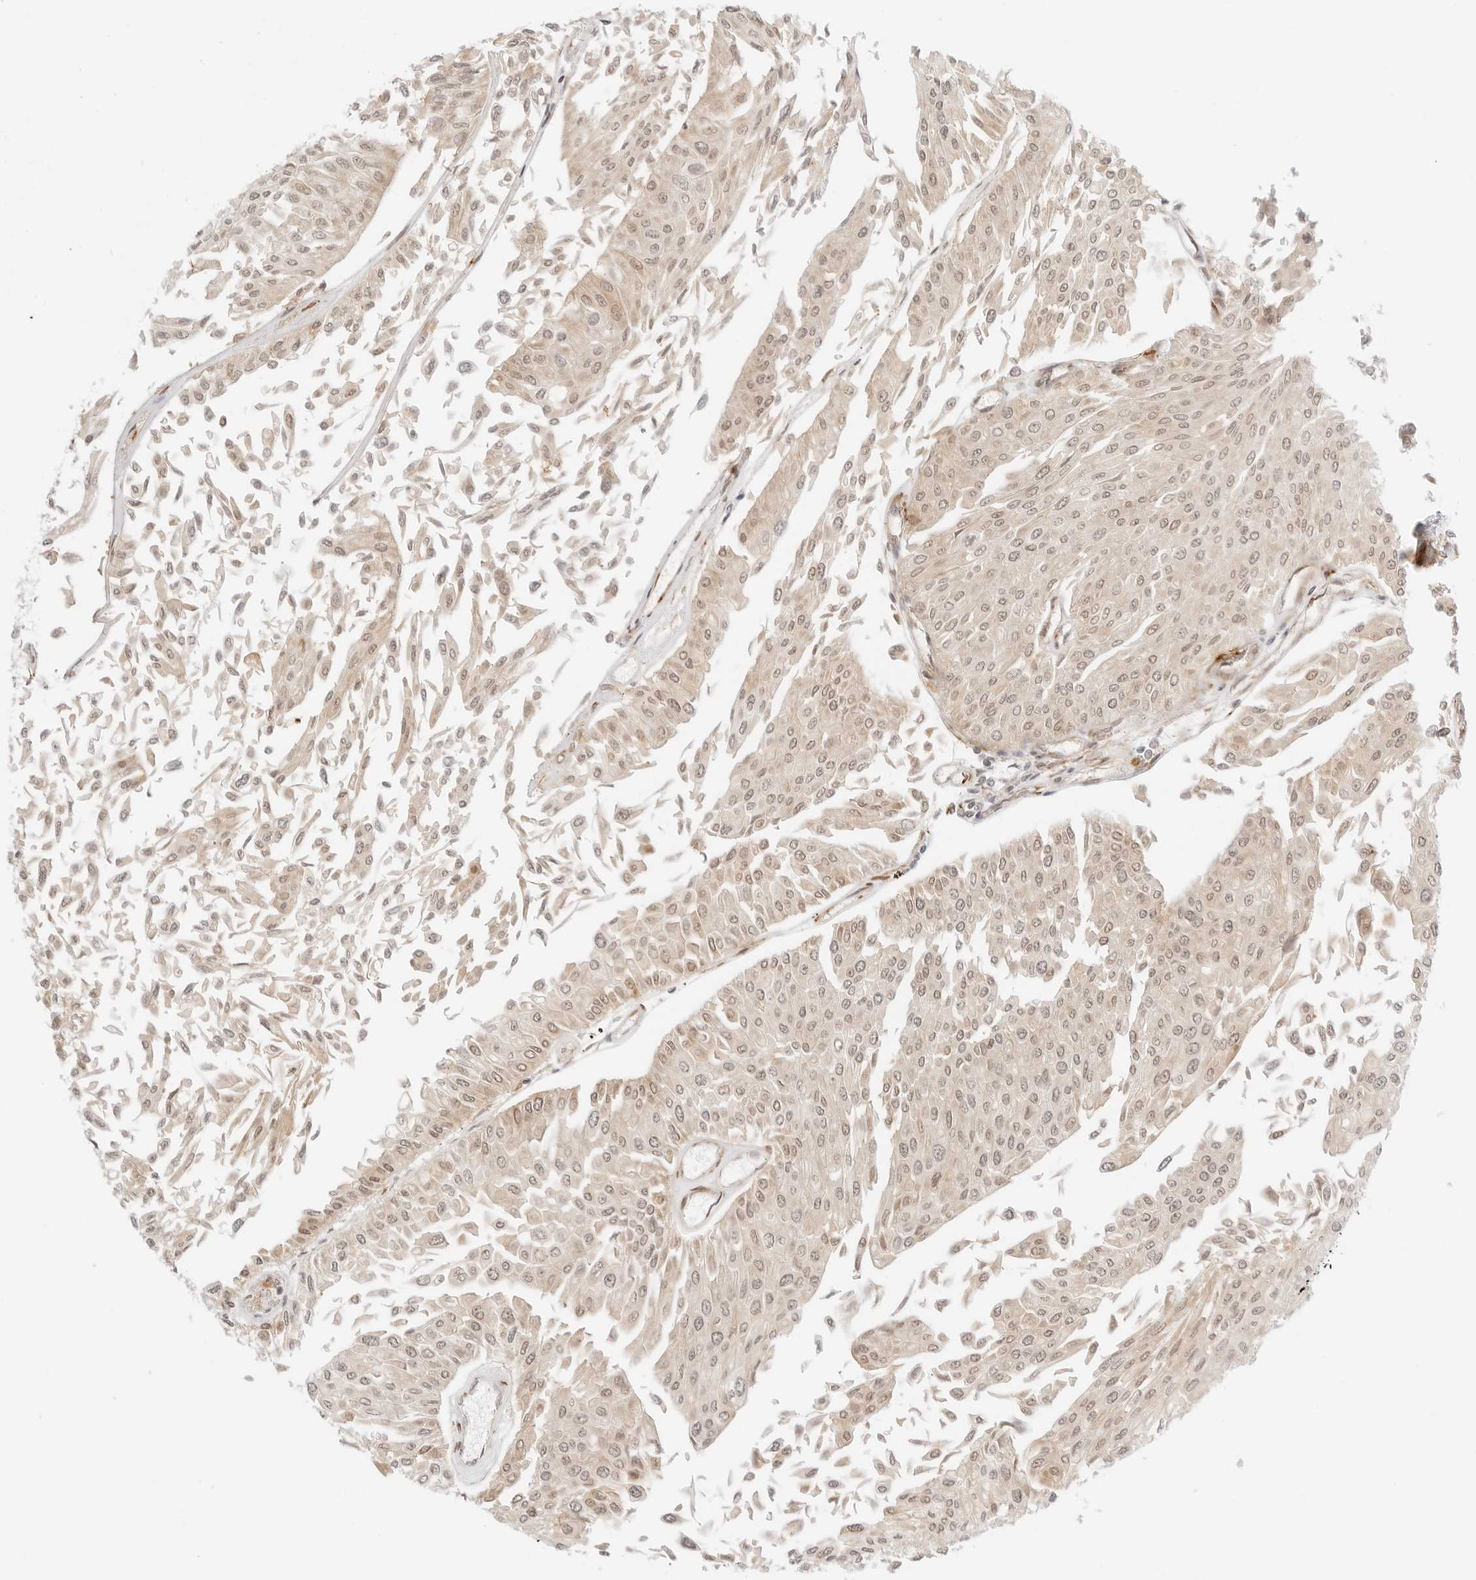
{"staining": {"intensity": "moderate", "quantity": ">75%", "location": "cytoplasmic/membranous,nuclear"}, "tissue": "urothelial cancer", "cell_type": "Tumor cells", "image_type": "cancer", "snomed": [{"axis": "morphology", "description": "Urothelial carcinoma, Low grade"}, {"axis": "topography", "description": "Urinary bladder"}], "caption": "This photomicrograph demonstrates immunohistochemistry (IHC) staining of urothelial carcinoma (low-grade), with medium moderate cytoplasmic/membranous and nuclear positivity in approximately >75% of tumor cells.", "gene": "TEKT2", "patient": {"sex": "male", "age": 67}}